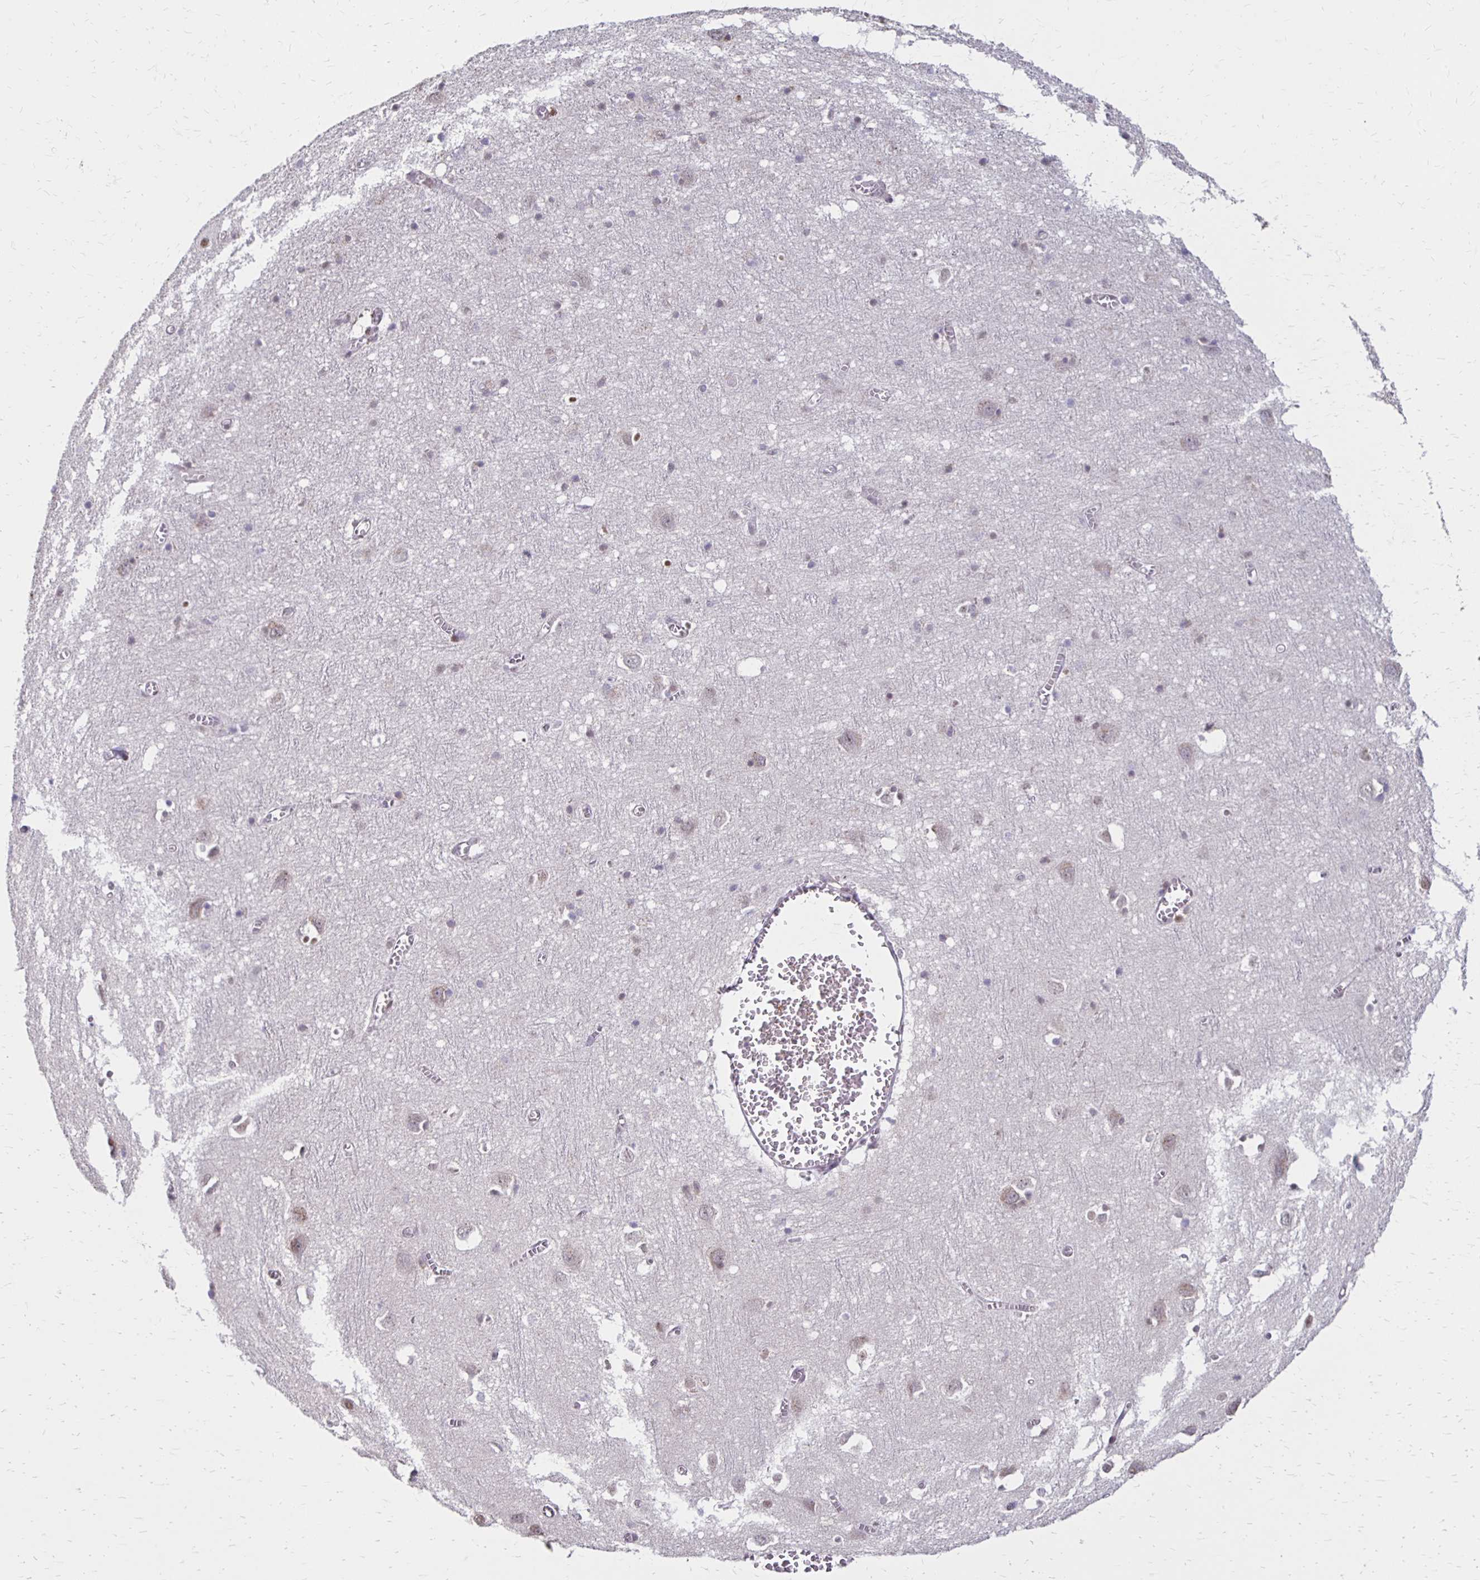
{"staining": {"intensity": "negative", "quantity": "none", "location": "none"}, "tissue": "cerebral cortex", "cell_type": "Endothelial cells", "image_type": "normal", "snomed": [{"axis": "morphology", "description": "Normal tissue, NOS"}, {"axis": "topography", "description": "Cerebral cortex"}], "caption": "This histopathology image is of unremarkable cerebral cortex stained with immunohistochemistry (IHC) to label a protein in brown with the nuclei are counter-stained blue. There is no positivity in endothelial cells.", "gene": "DAGLA", "patient": {"sex": "male", "age": 70}}